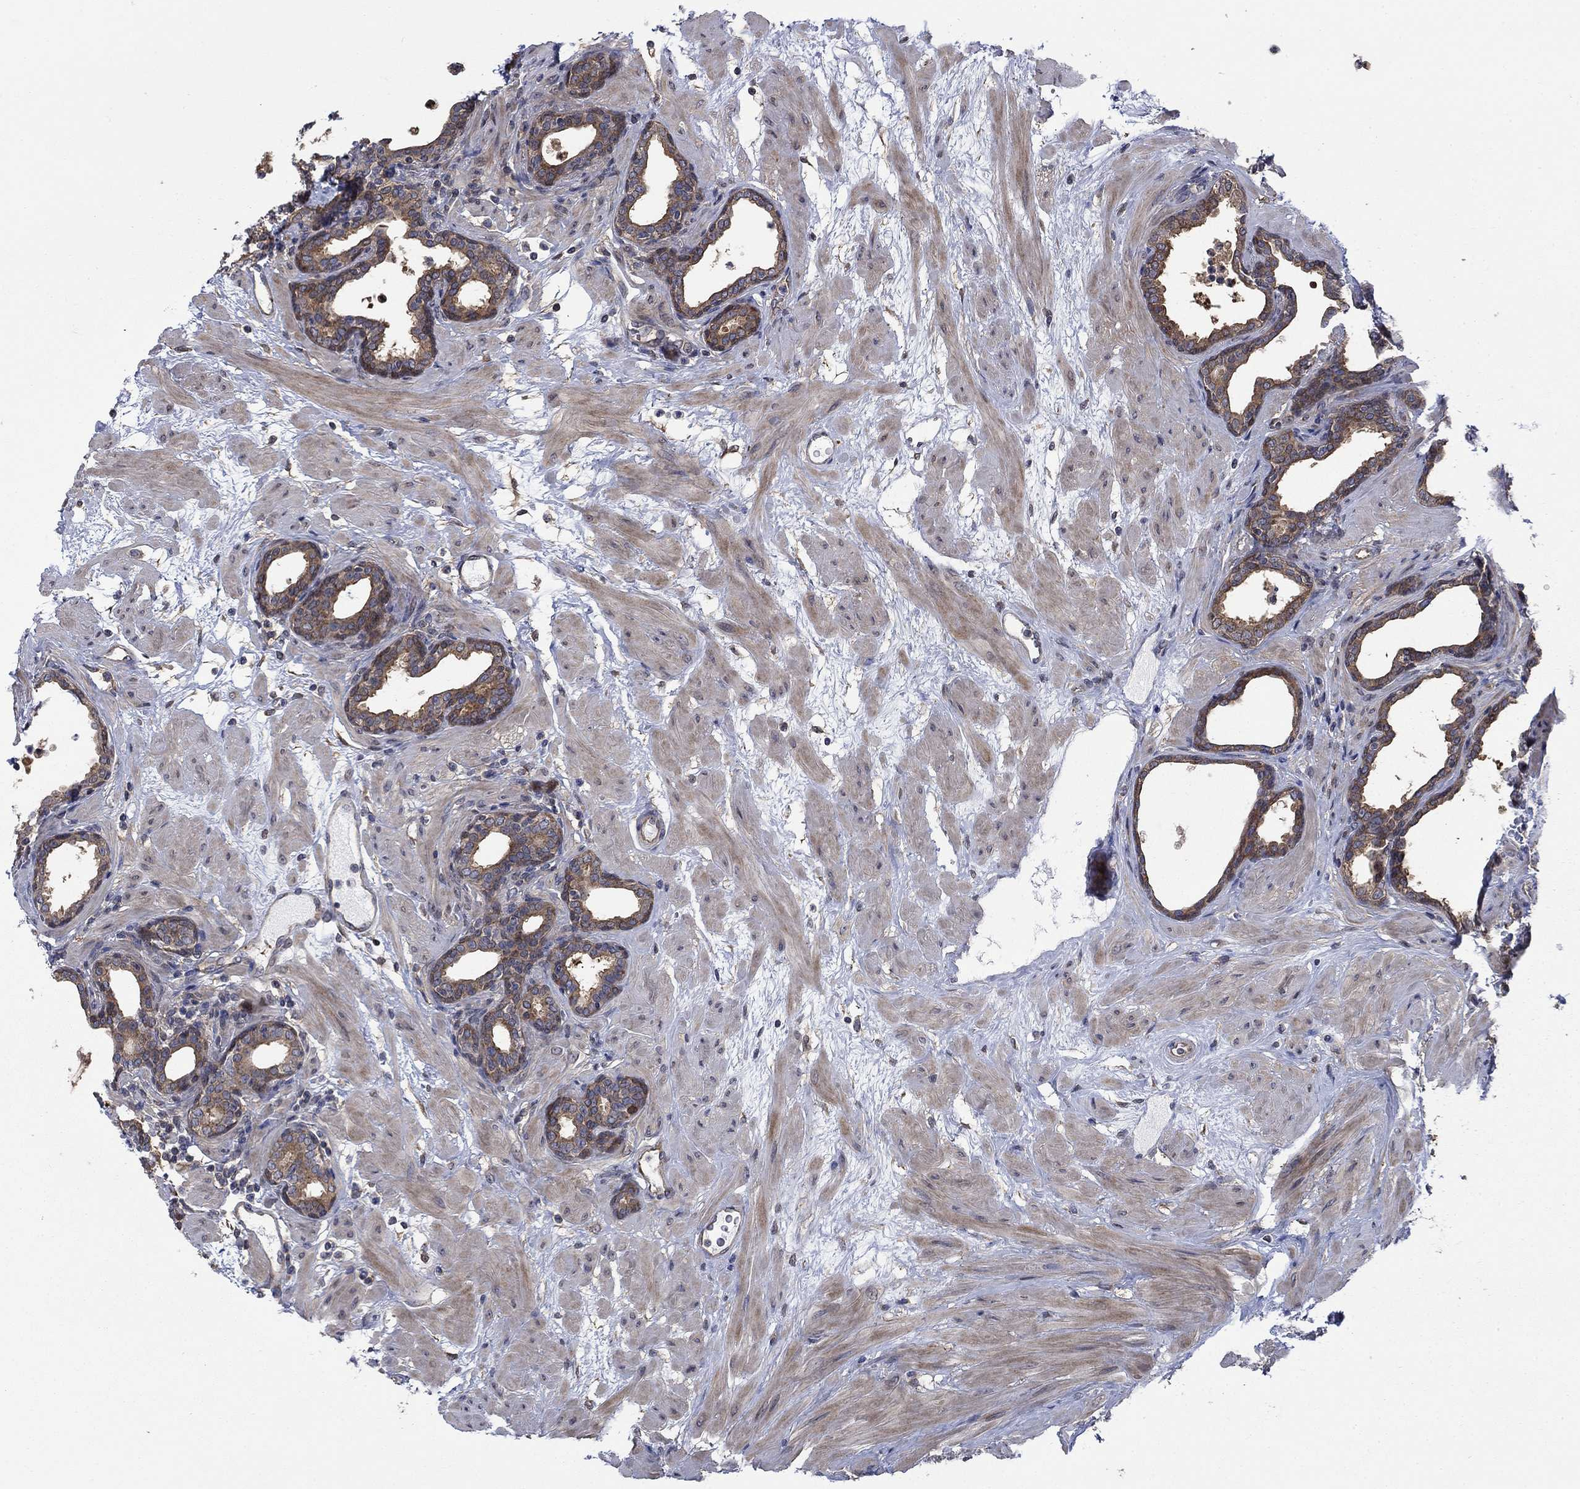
{"staining": {"intensity": "moderate", "quantity": ">75%", "location": "cytoplasmic/membranous"}, "tissue": "prostate", "cell_type": "Glandular cells", "image_type": "normal", "snomed": [{"axis": "morphology", "description": "Normal tissue, NOS"}, {"axis": "topography", "description": "Prostate"}], "caption": "Protein staining shows moderate cytoplasmic/membranous staining in approximately >75% of glandular cells in benign prostate. Nuclei are stained in blue.", "gene": "PDZD2", "patient": {"sex": "male", "age": 37}}